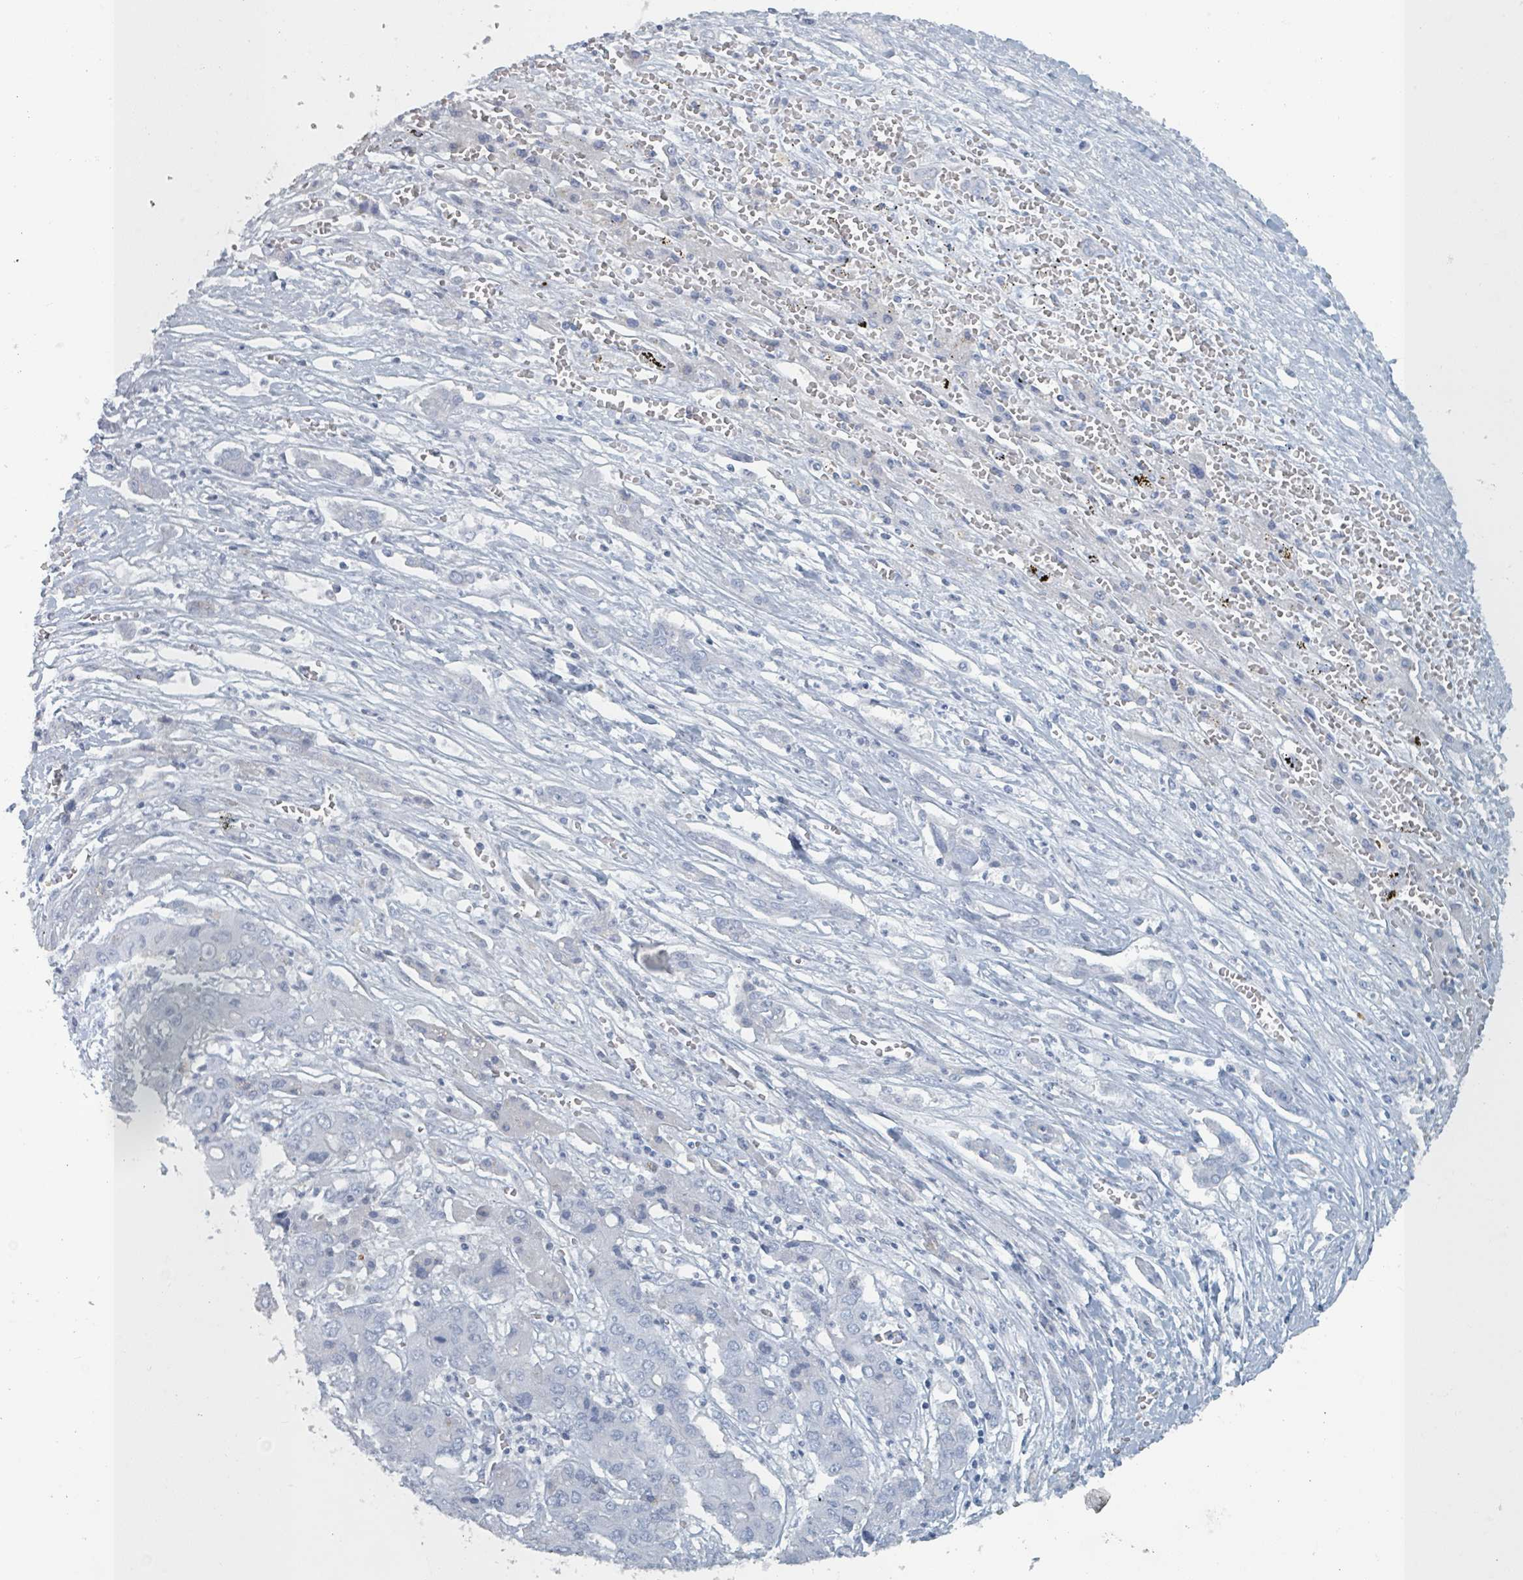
{"staining": {"intensity": "negative", "quantity": "none", "location": "none"}, "tissue": "liver cancer", "cell_type": "Tumor cells", "image_type": "cancer", "snomed": [{"axis": "morphology", "description": "Cholangiocarcinoma"}, {"axis": "topography", "description": "Liver"}], "caption": "This micrograph is of cholangiocarcinoma (liver) stained with immunohistochemistry to label a protein in brown with the nuclei are counter-stained blue. There is no positivity in tumor cells.", "gene": "HEATR5A", "patient": {"sex": "male", "age": 67}}